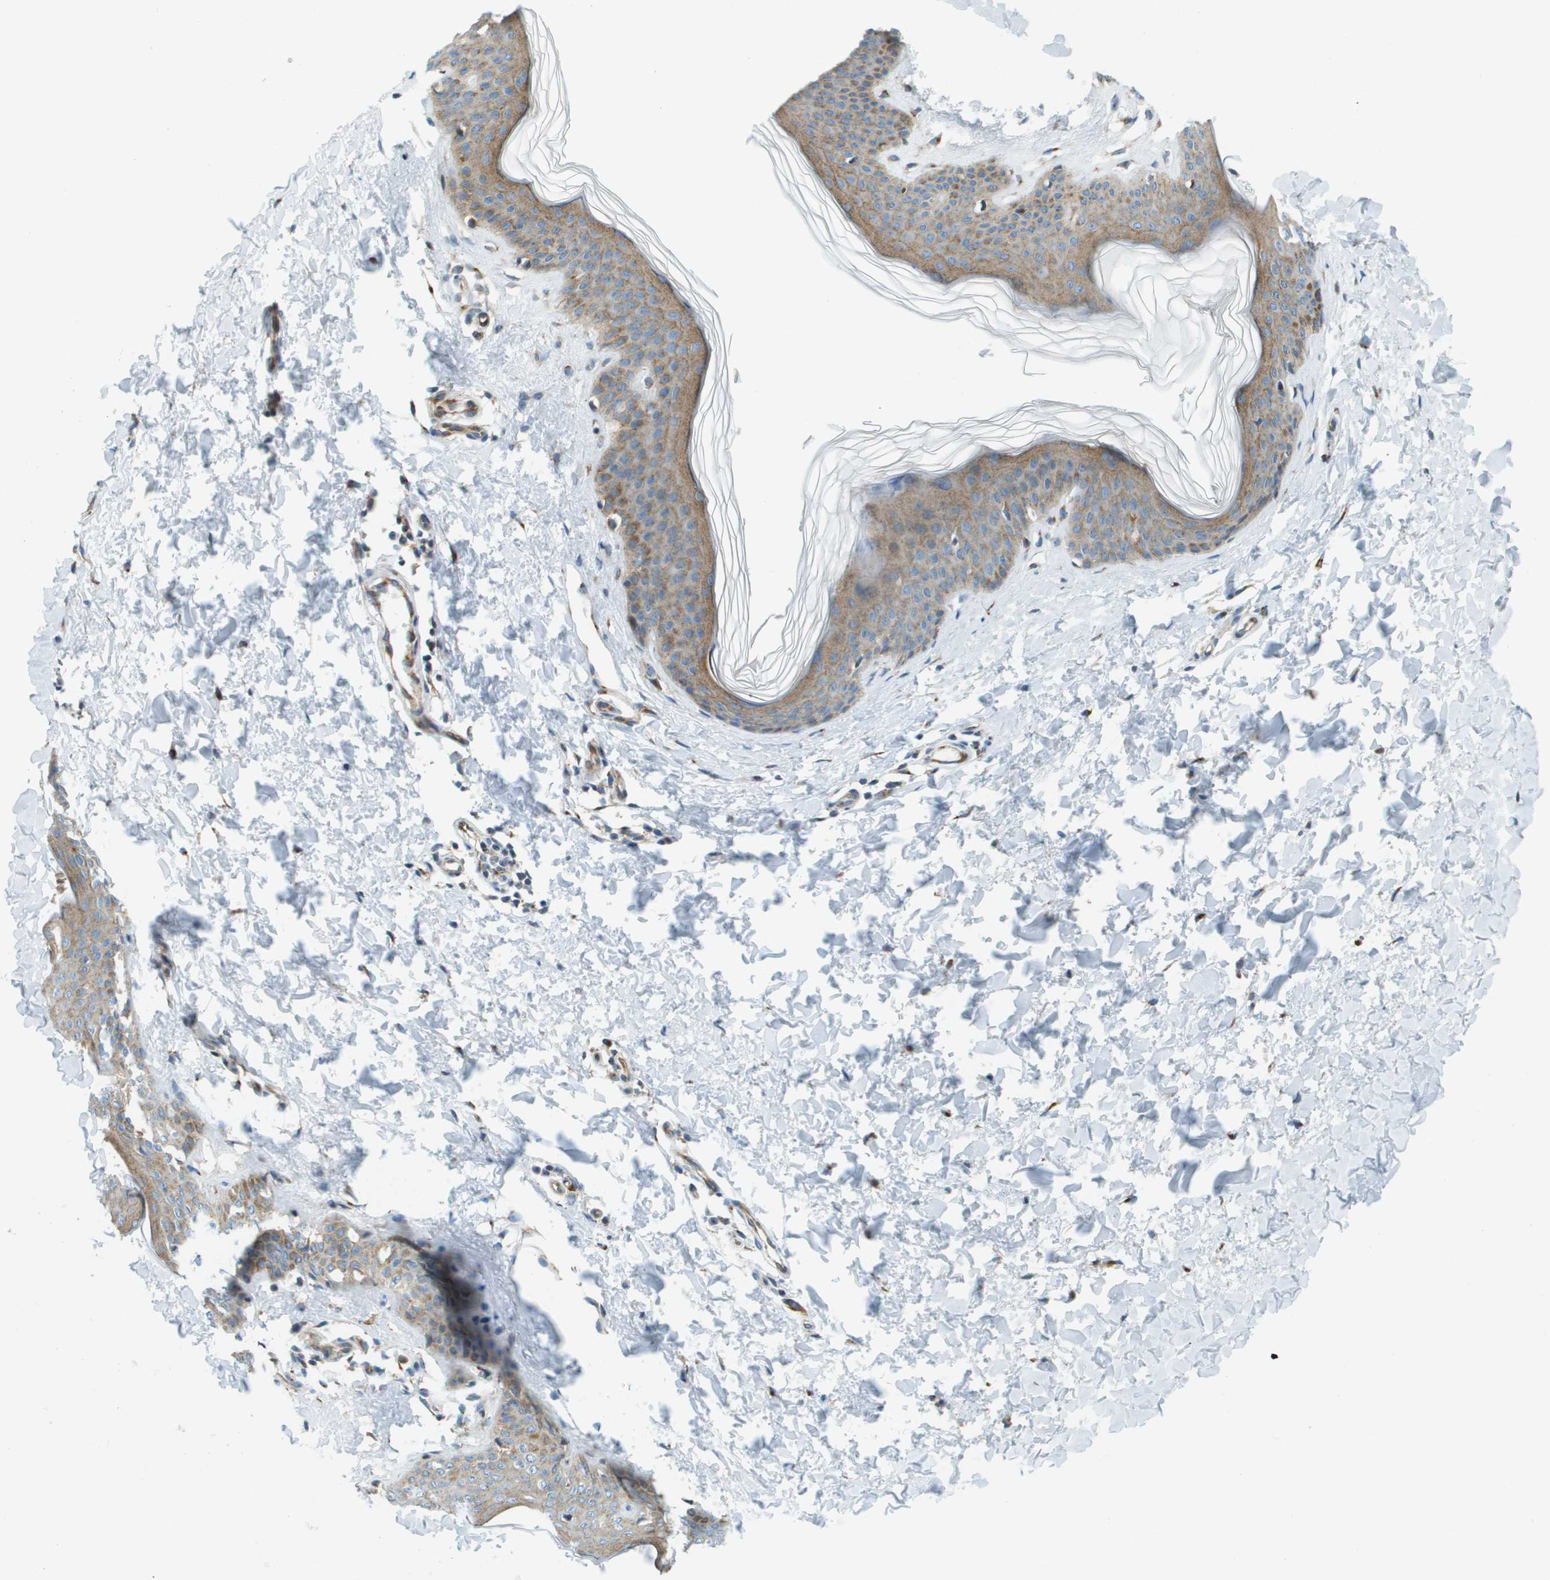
{"staining": {"intensity": "moderate", "quantity": ">75%", "location": "cytoplasmic/membranous"}, "tissue": "nasopharynx", "cell_type": "Respiratory epithelial cells", "image_type": "normal", "snomed": [{"axis": "morphology", "description": "Normal tissue, NOS"}, {"axis": "topography", "description": "Nasopharynx"}], "caption": "A micrograph of nasopharynx stained for a protein demonstrates moderate cytoplasmic/membranous brown staining in respiratory epithelial cells.", "gene": "ACBD3", "patient": {"sex": "male", "age": 21}}